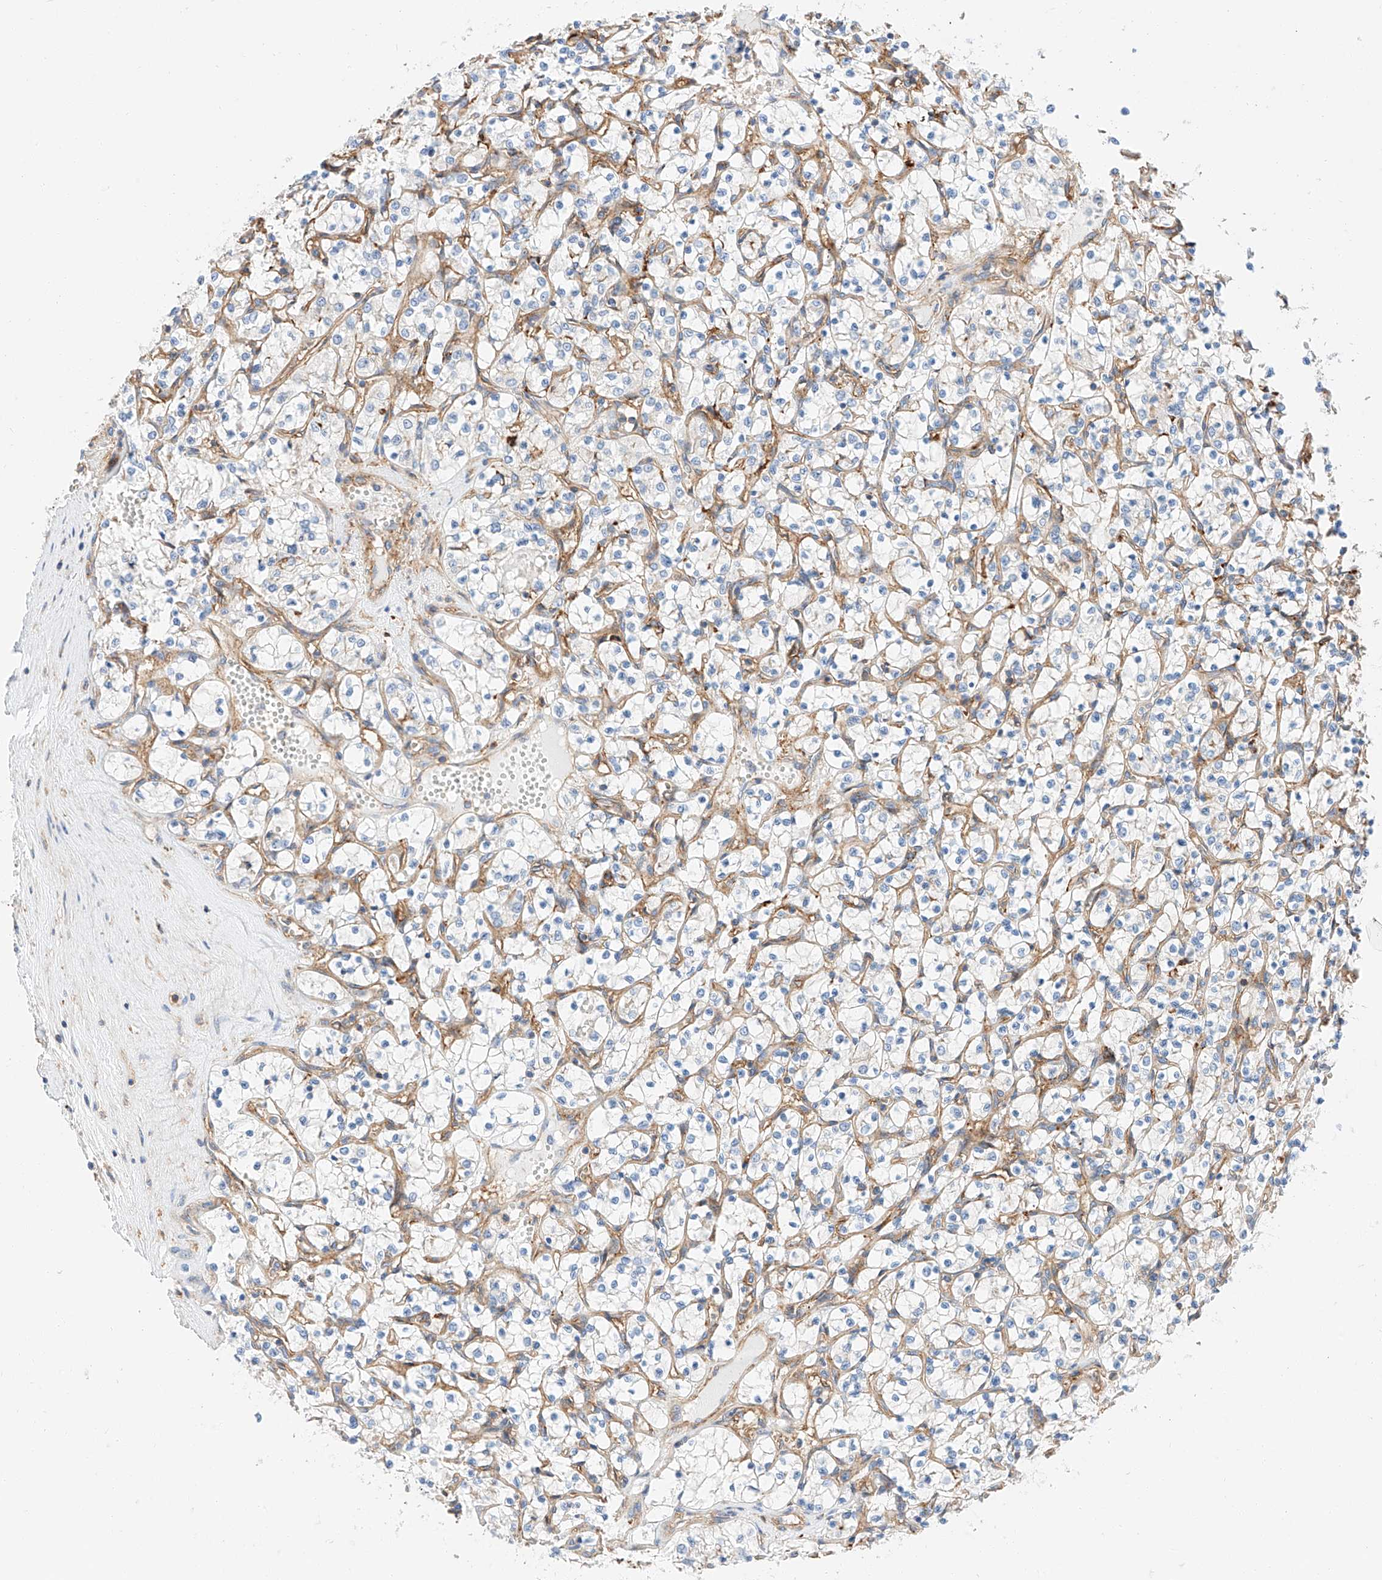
{"staining": {"intensity": "negative", "quantity": "none", "location": "none"}, "tissue": "renal cancer", "cell_type": "Tumor cells", "image_type": "cancer", "snomed": [{"axis": "morphology", "description": "Adenocarcinoma, NOS"}, {"axis": "topography", "description": "Kidney"}], "caption": "Histopathology image shows no significant protein expression in tumor cells of renal cancer (adenocarcinoma).", "gene": "HAUS4", "patient": {"sex": "female", "age": 69}}